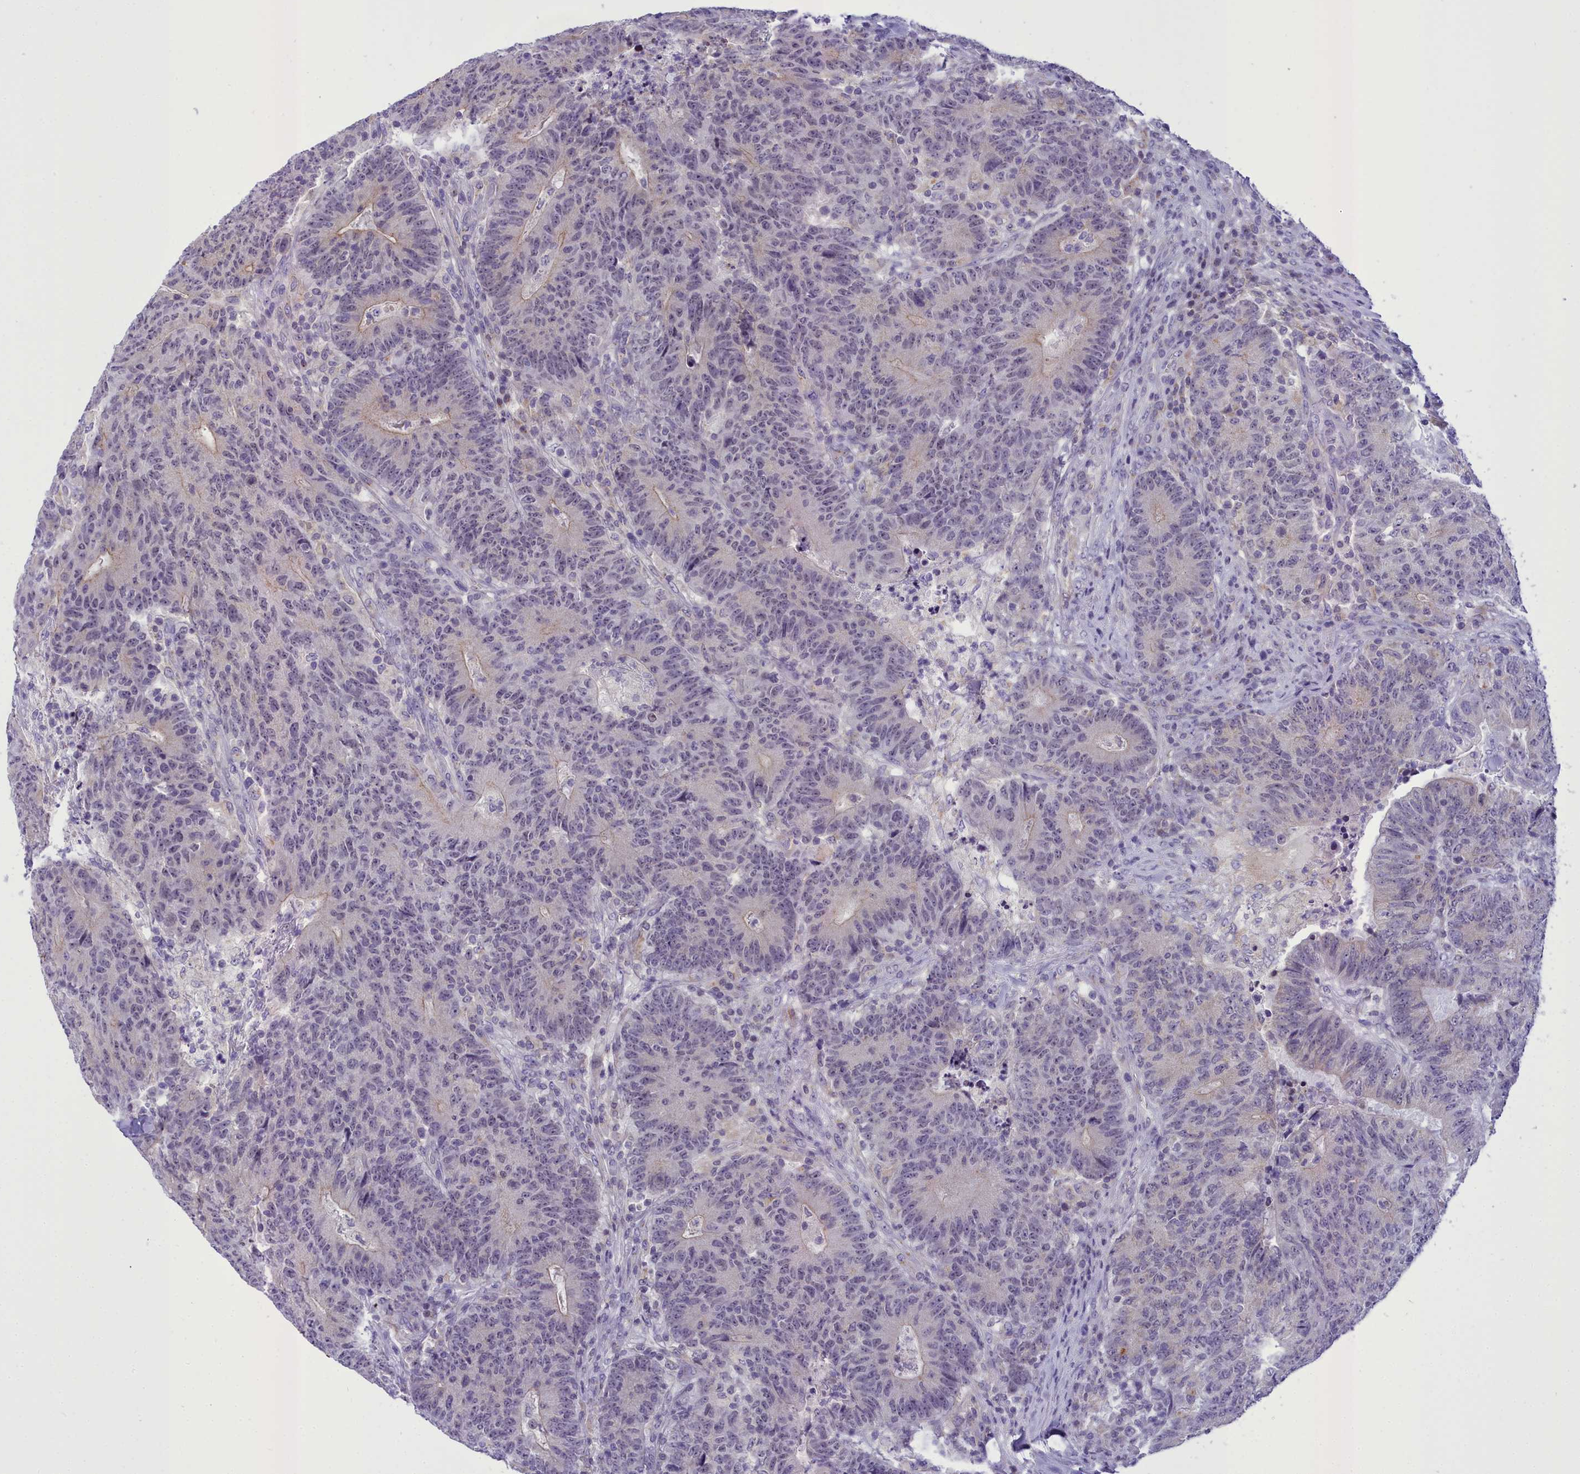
{"staining": {"intensity": "negative", "quantity": "none", "location": "none"}, "tissue": "colorectal cancer", "cell_type": "Tumor cells", "image_type": "cancer", "snomed": [{"axis": "morphology", "description": "Adenocarcinoma, NOS"}, {"axis": "topography", "description": "Colon"}], "caption": "Immunohistochemistry (IHC) of human colorectal cancer (adenocarcinoma) reveals no expression in tumor cells.", "gene": "B9D2", "patient": {"sex": "female", "age": 75}}